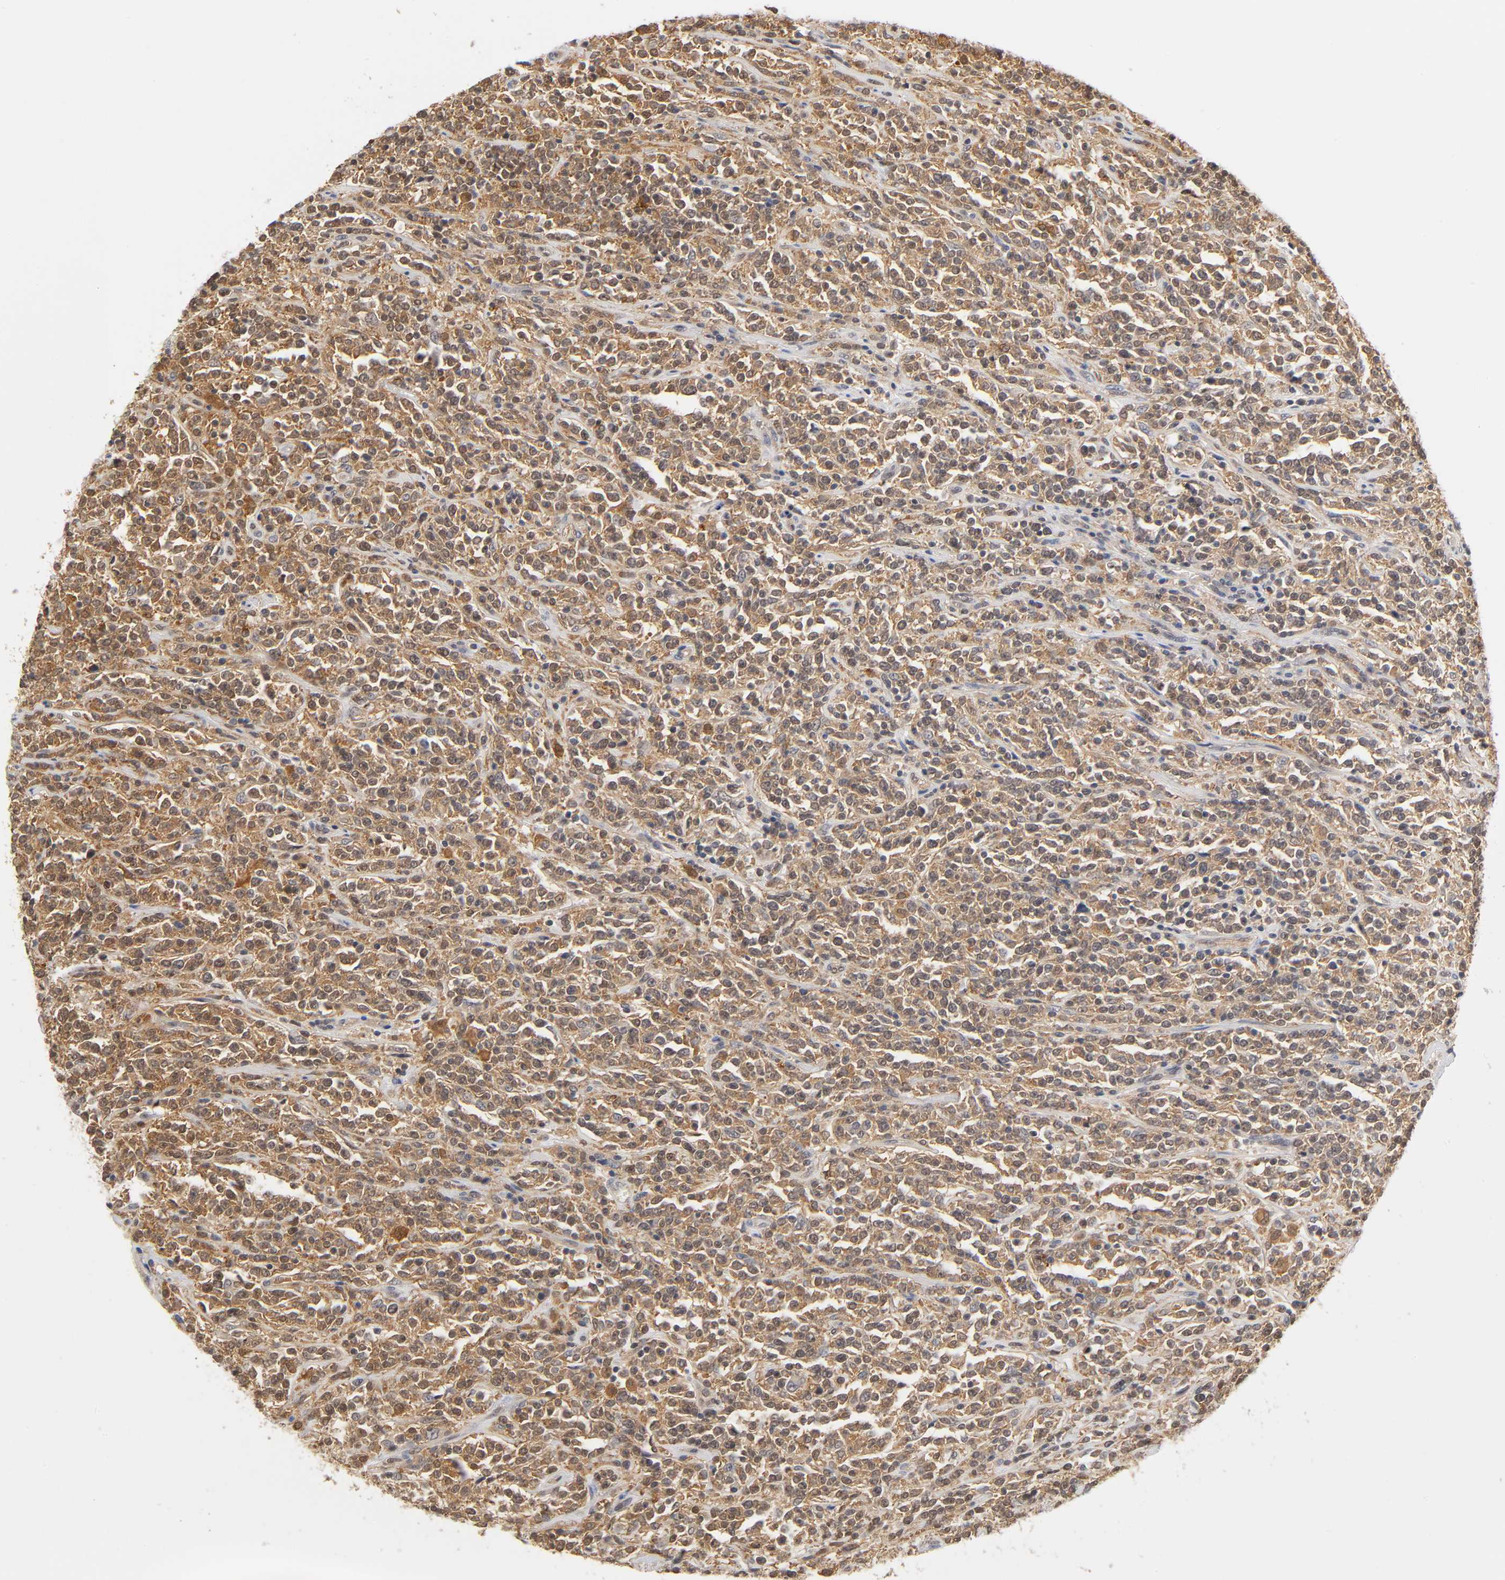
{"staining": {"intensity": "moderate", "quantity": ">75%", "location": "cytoplasmic/membranous"}, "tissue": "lymphoma", "cell_type": "Tumor cells", "image_type": "cancer", "snomed": [{"axis": "morphology", "description": "Malignant lymphoma, non-Hodgkin's type, High grade"}, {"axis": "topography", "description": "Soft tissue"}], "caption": "Human malignant lymphoma, non-Hodgkin's type (high-grade) stained with a protein marker demonstrates moderate staining in tumor cells.", "gene": "DFFB", "patient": {"sex": "male", "age": 18}}